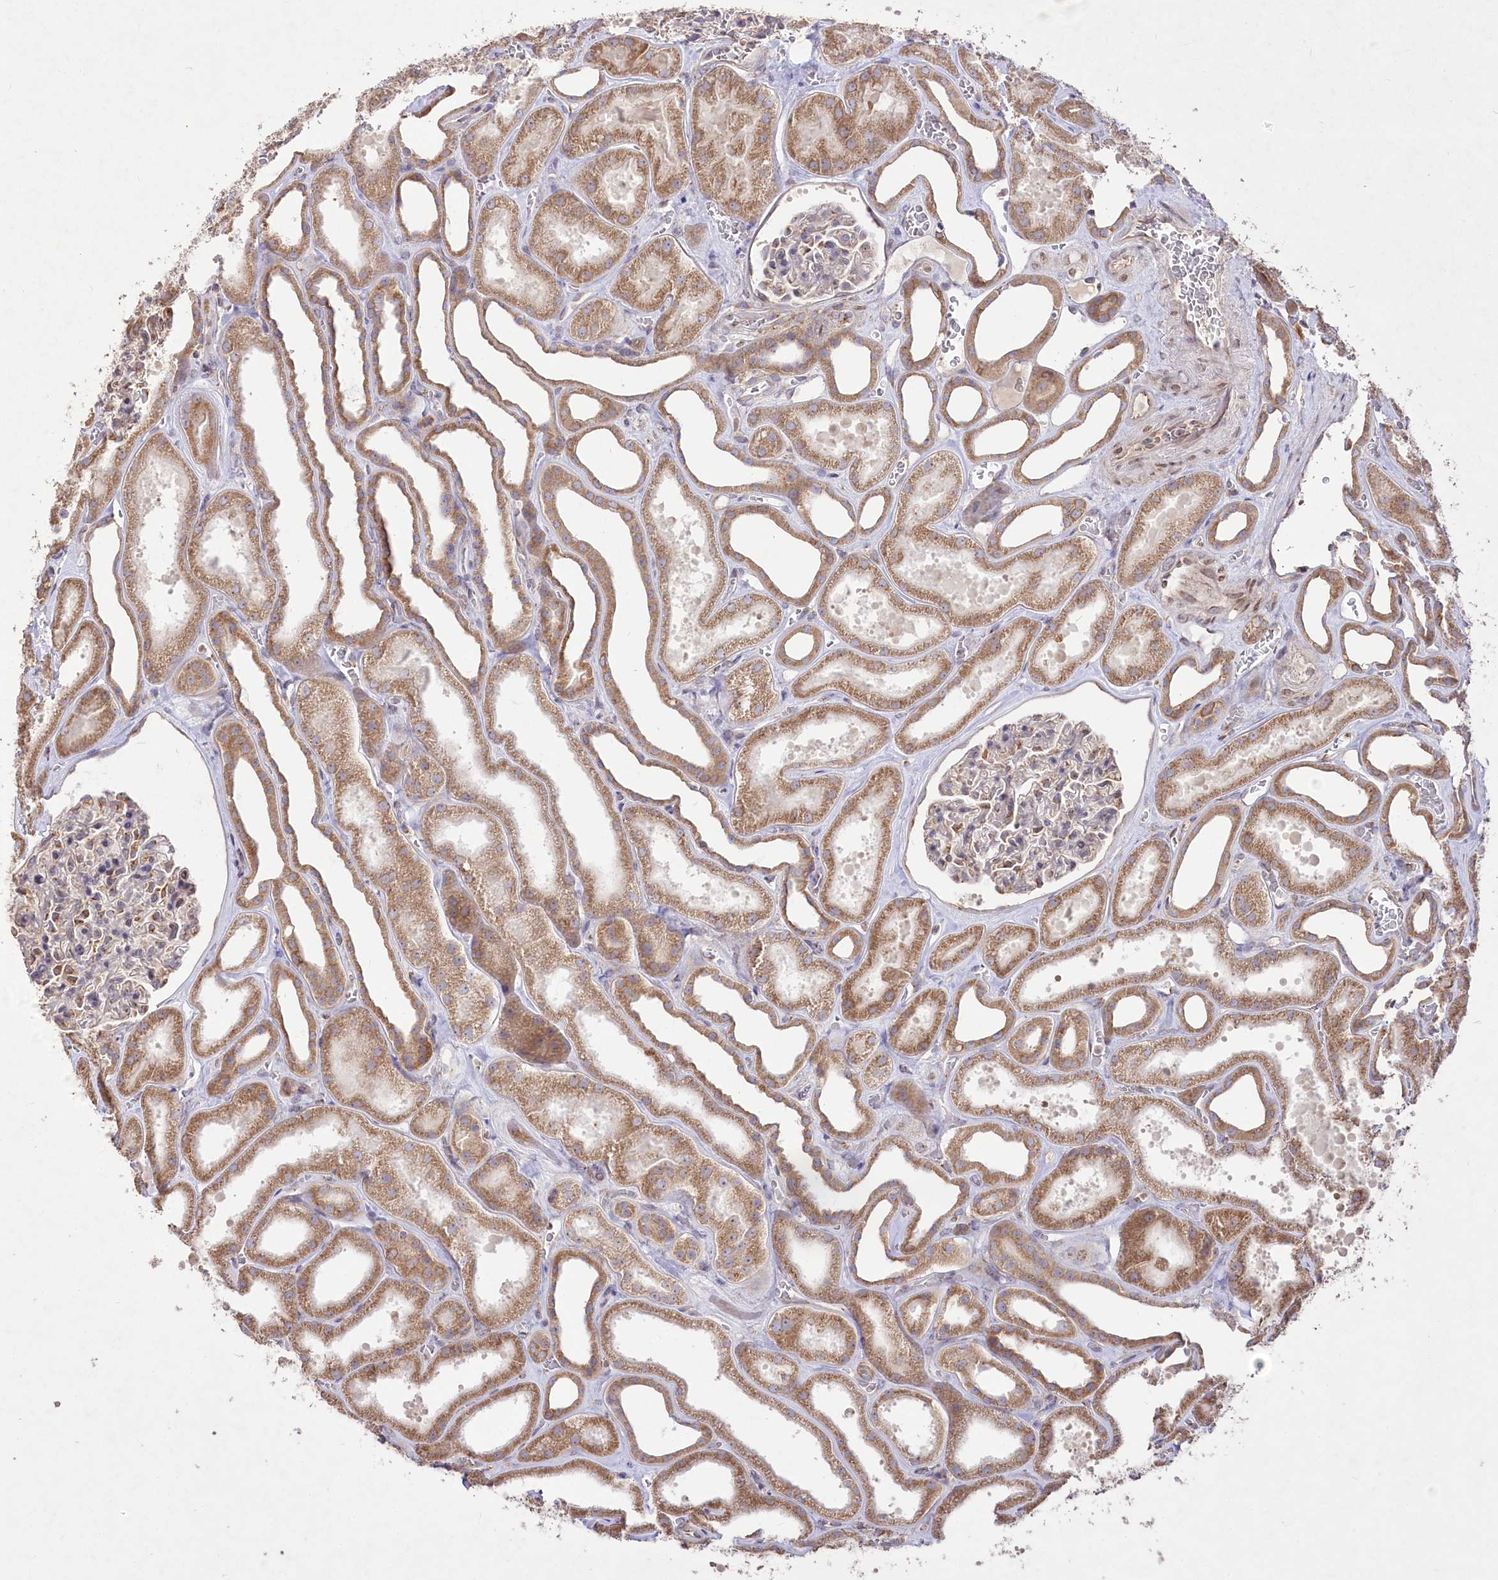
{"staining": {"intensity": "moderate", "quantity": "<25%", "location": "cytoplasmic/membranous"}, "tissue": "kidney", "cell_type": "Cells in glomeruli", "image_type": "normal", "snomed": [{"axis": "morphology", "description": "Normal tissue, NOS"}, {"axis": "morphology", "description": "Adenocarcinoma, NOS"}, {"axis": "topography", "description": "Kidney"}], "caption": "Cells in glomeruli reveal low levels of moderate cytoplasmic/membranous positivity in approximately <25% of cells in unremarkable kidney.", "gene": "STT3B", "patient": {"sex": "female", "age": 68}}